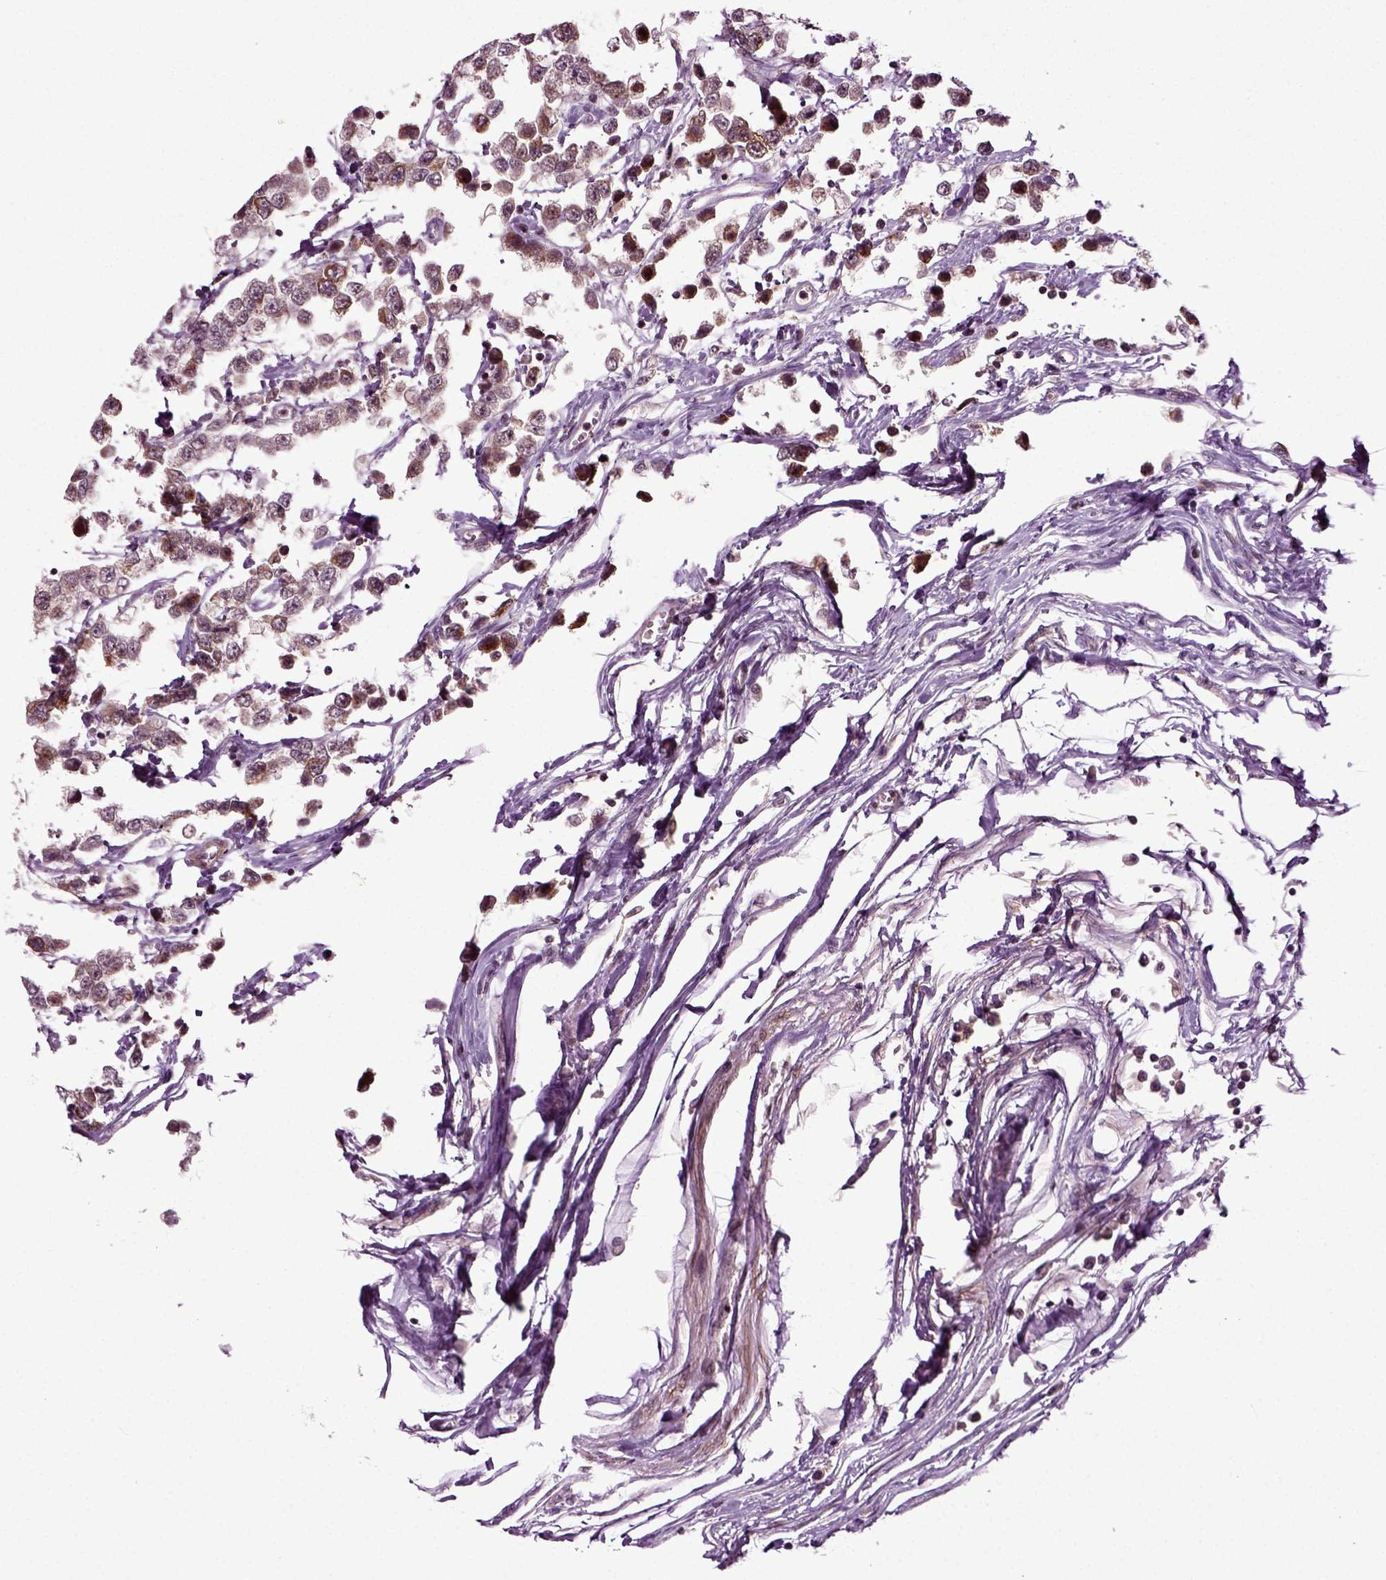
{"staining": {"intensity": "moderate", "quantity": "<25%", "location": "cytoplasmic/membranous"}, "tissue": "testis cancer", "cell_type": "Tumor cells", "image_type": "cancer", "snomed": [{"axis": "morphology", "description": "Seminoma, NOS"}, {"axis": "topography", "description": "Testis"}], "caption": "Moderate cytoplasmic/membranous protein positivity is seen in approximately <25% of tumor cells in testis cancer.", "gene": "KNSTRN", "patient": {"sex": "male", "age": 34}}